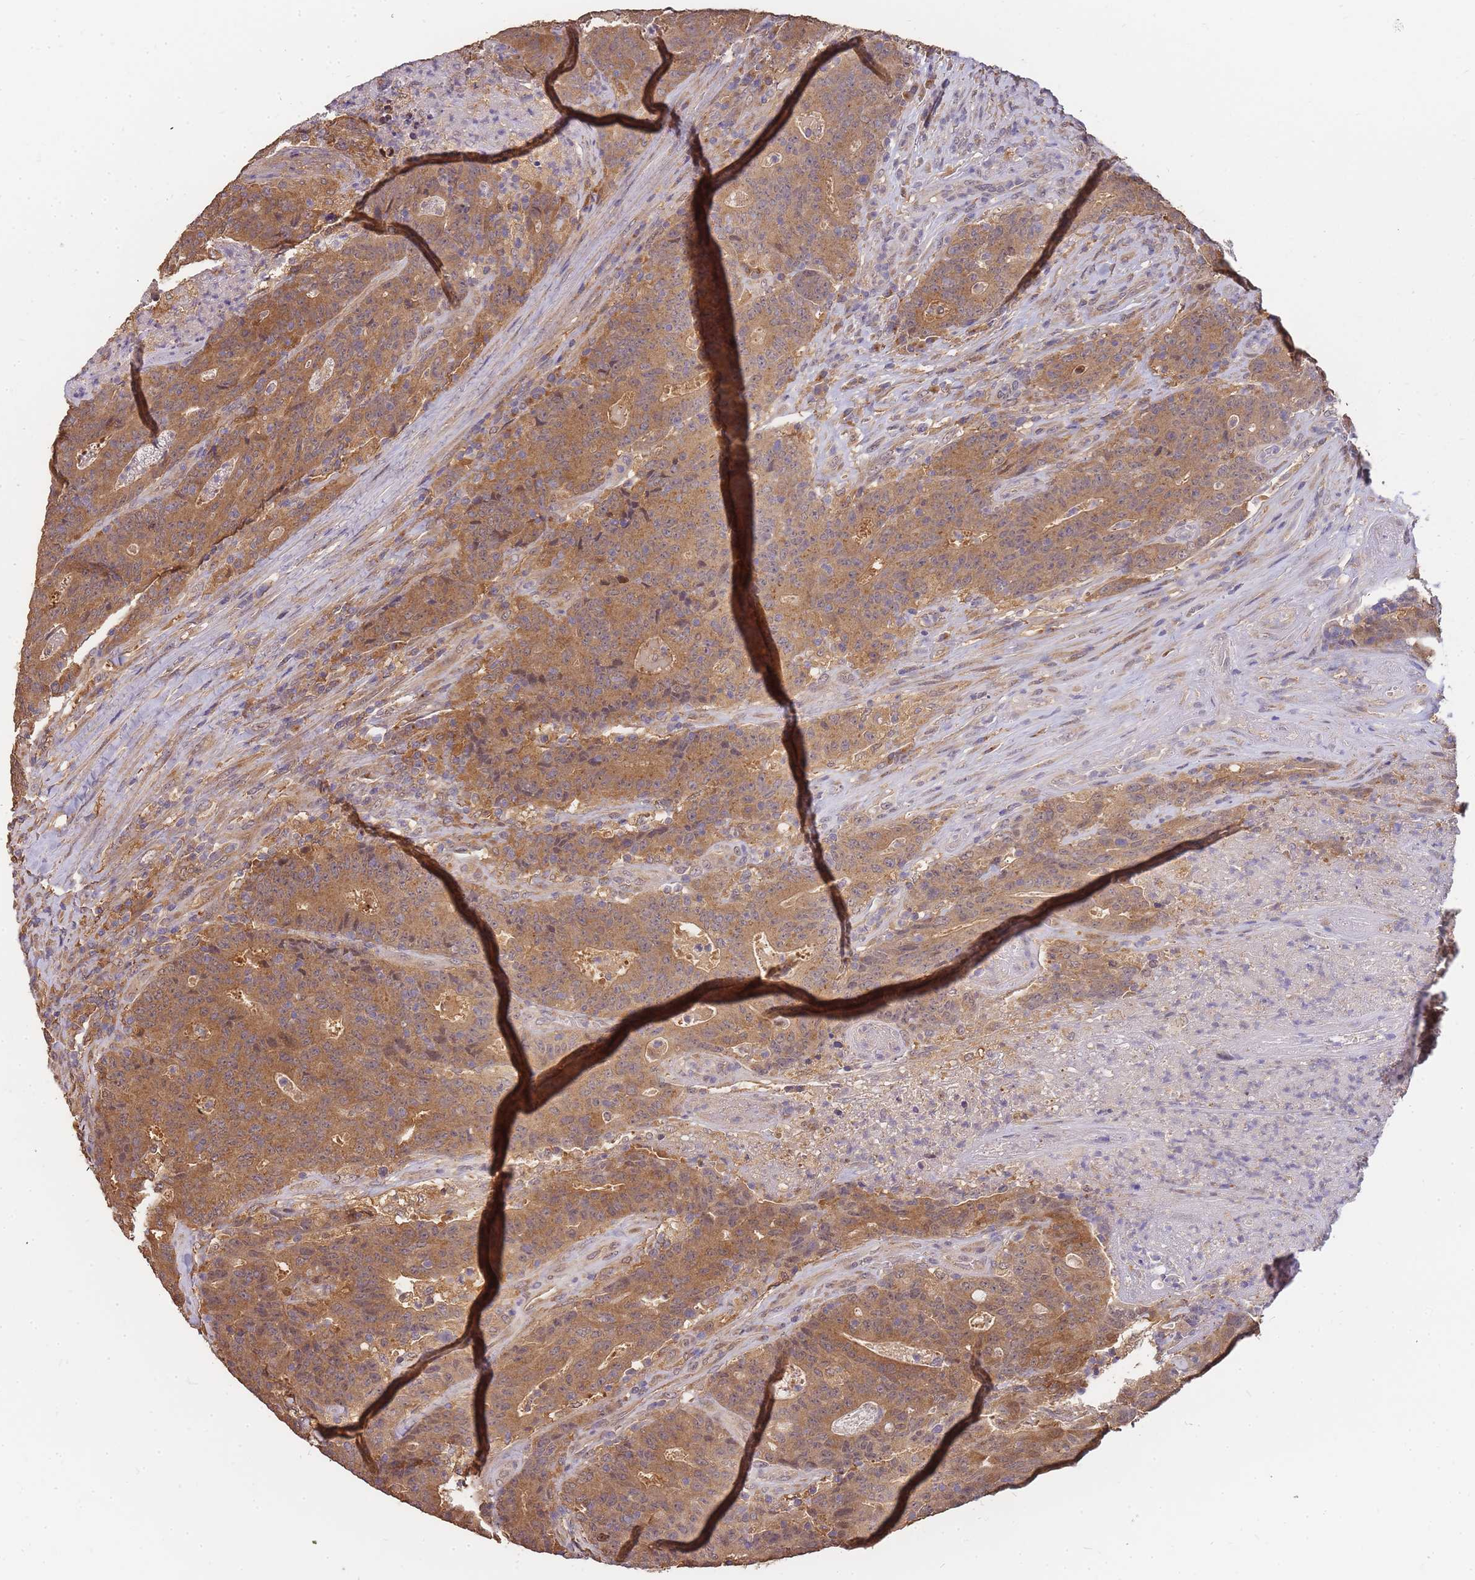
{"staining": {"intensity": "moderate", "quantity": ">75%", "location": "cytoplasmic/membranous"}, "tissue": "colorectal cancer", "cell_type": "Tumor cells", "image_type": "cancer", "snomed": [{"axis": "morphology", "description": "Adenocarcinoma, NOS"}, {"axis": "topography", "description": "Colon"}], "caption": "Human colorectal cancer (adenocarcinoma) stained for a protein (brown) reveals moderate cytoplasmic/membranous positive staining in about >75% of tumor cells.", "gene": "CDKN2AIPNL", "patient": {"sex": "female", "age": 75}}